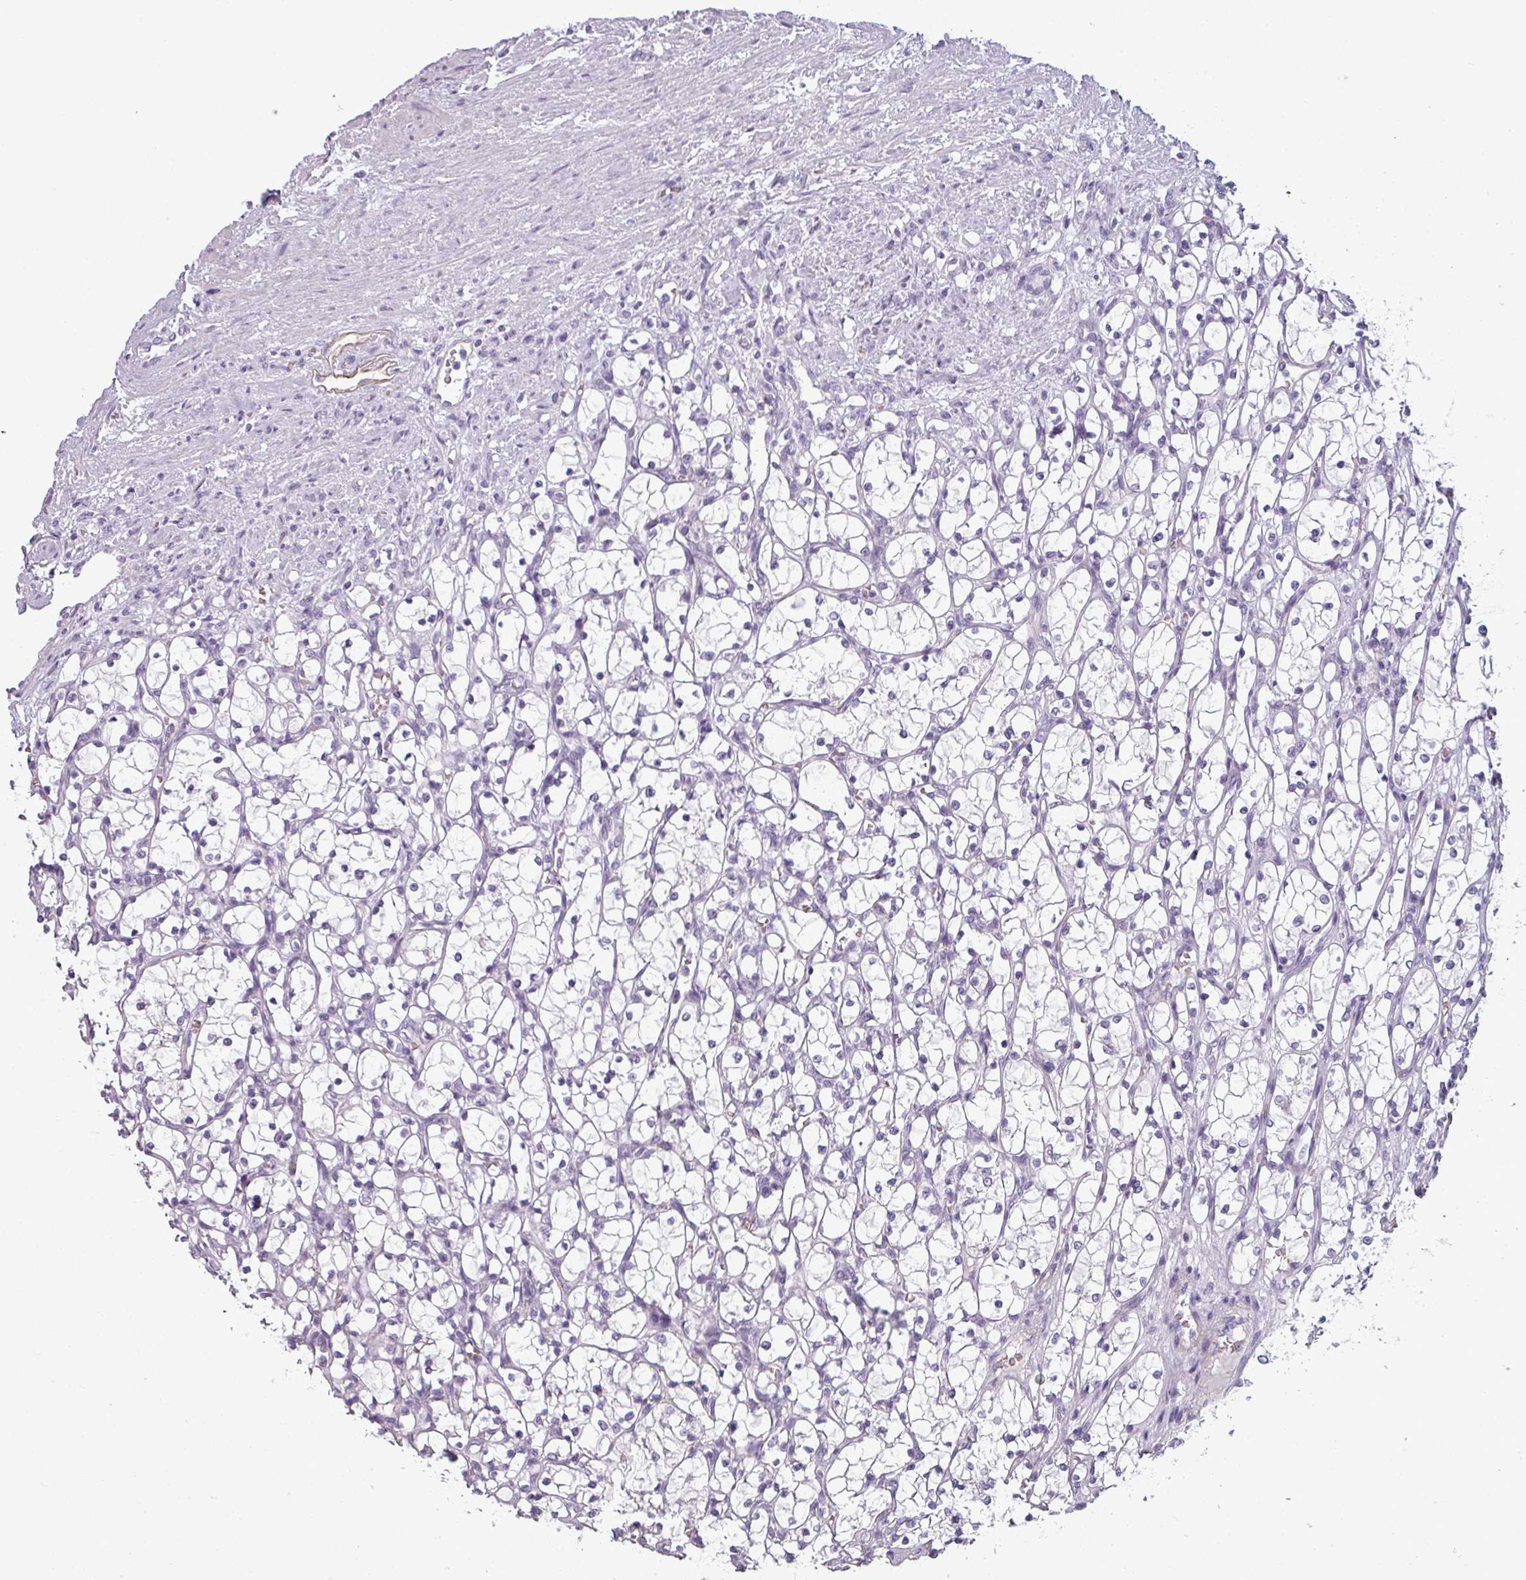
{"staining": {"intensity": "negative", "quantity": "none", "location": "none"}, "tissue": "renal cancer", "cell_type": "Tumor cells", "image_type": "cancer", "snomed": [{"axis": "morphology", "description": "Adenocarcinoma, NOS"}, {"axis": "topography", "description": "Kidney"}], "caption": "IHC micrograph of neoplastic tissue: renal cancer (adenocarcinoma) stained with DAB exhibits no significant protein staining in tumor cells.", "gene": "AREL1", "patient": {"sex": "female", "age": 69}}